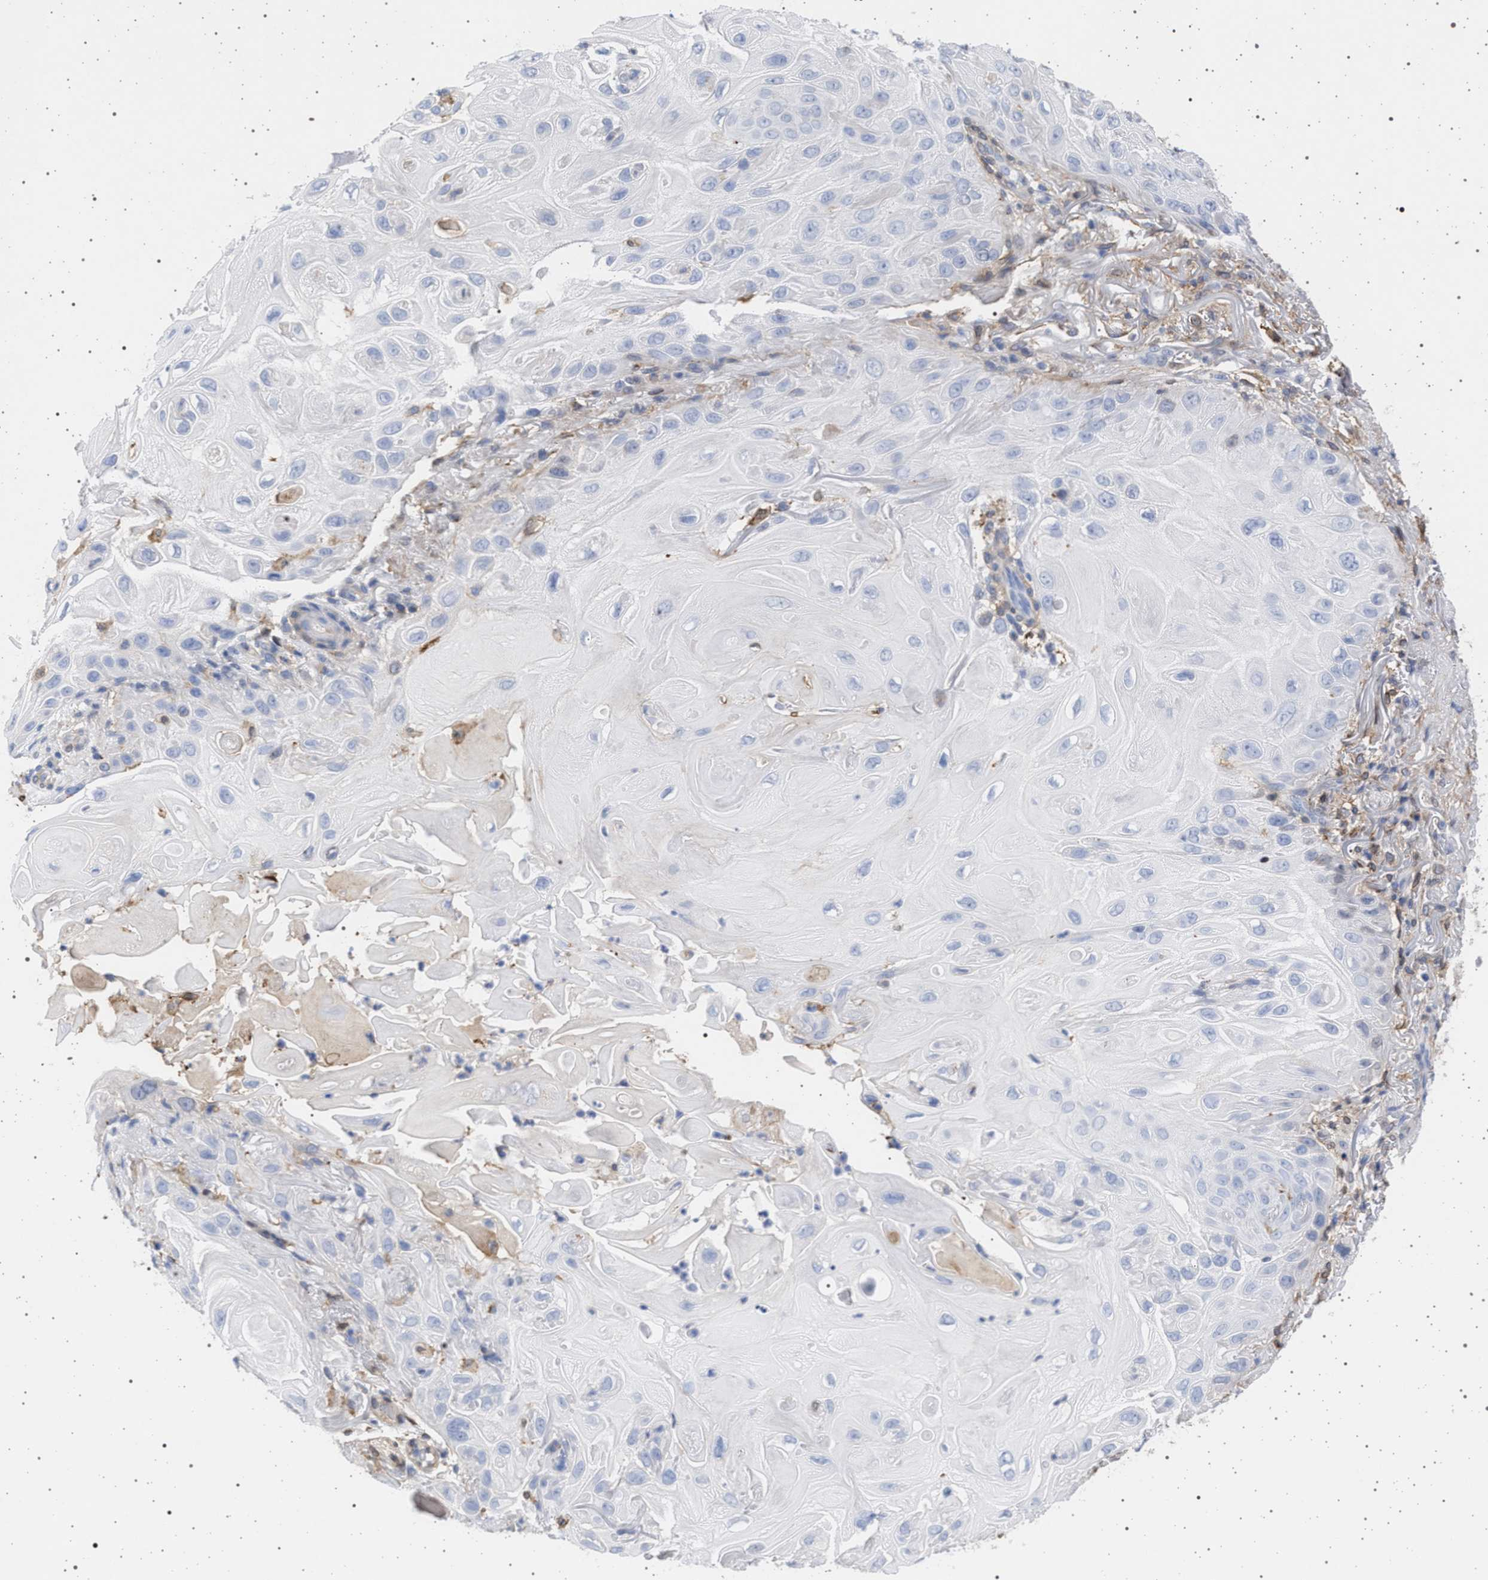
{"staining": {"intensity": "negative", "quantity": "none", "location": "none"}, "tissue": "skin cancer", "cell_type": "Tumor cells", "image_type": "cancer", "snomed": [{"axis": "morphology", "description": "Squamous cell carcinoma, NOS"}, {"axis": "topography", "description": "Skin"}], "caption": "The micrograph reveals no staining of tumor cells in skin cancer.", "gene": "PLG", "patient": {"sex": "female", "age": 77}}